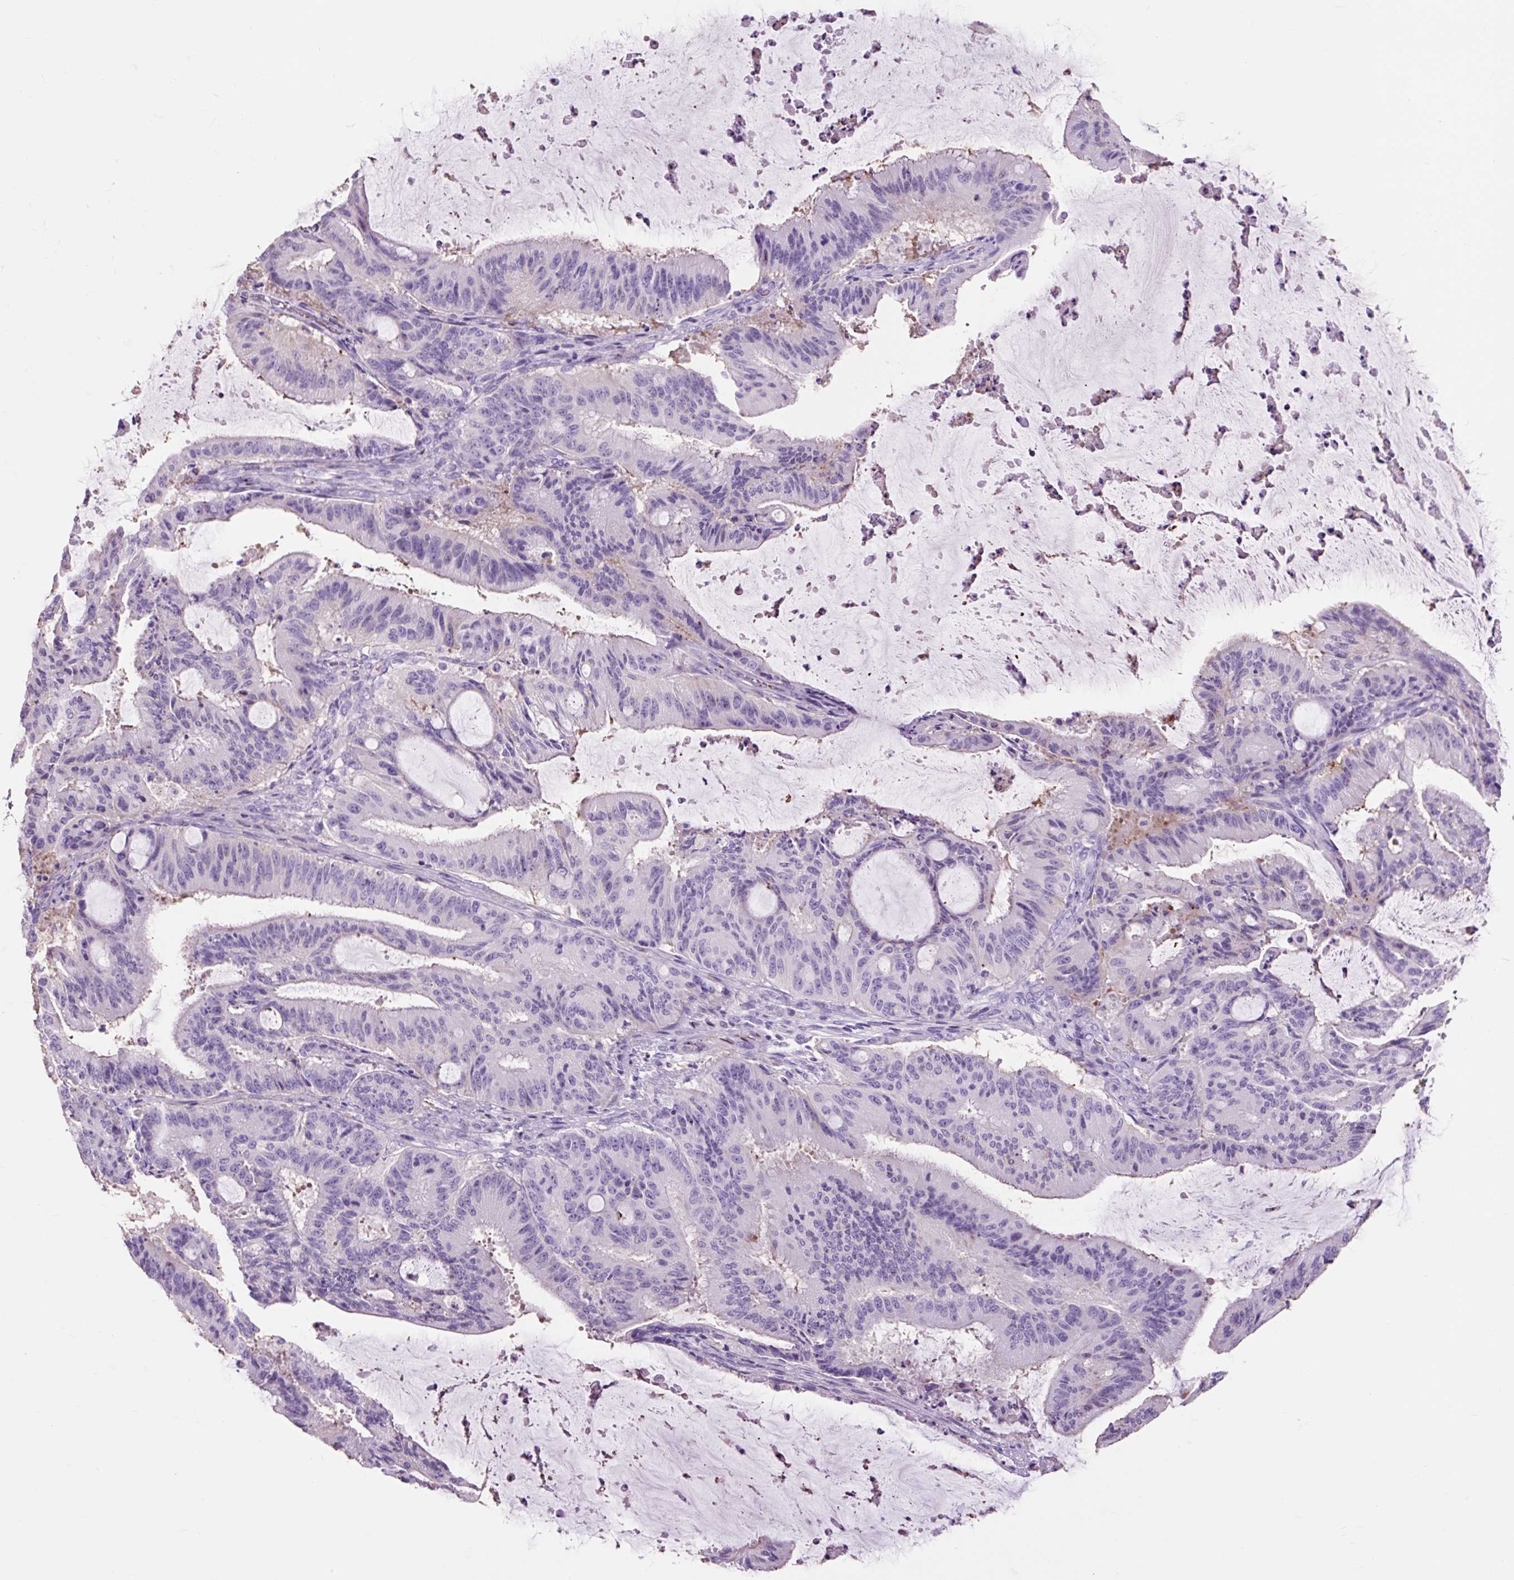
{"staining": {"intensity": "negative", "quantity": "none", "location": "none"}, "tissue": "liver cancer", "cell_type": "Tumor cells", "image_type": "cancer", "snomed": [{"axis": "morphology", "description": "Normal tissue, NOS"}, {"axis": "morphology", "description": "Cholangiocarcinoma"}, {"axis": "topography", "description": "Liver"}, {"axis": "topography", "description": "Peripheral nerve tissue"}], "caption": "Liver cholangiocarcinoma was stained to show a protein in brown. There is no significant staining in tumor cells.", "gene": "OR10A7", "patient": {"sex": "female", "age": 73}}